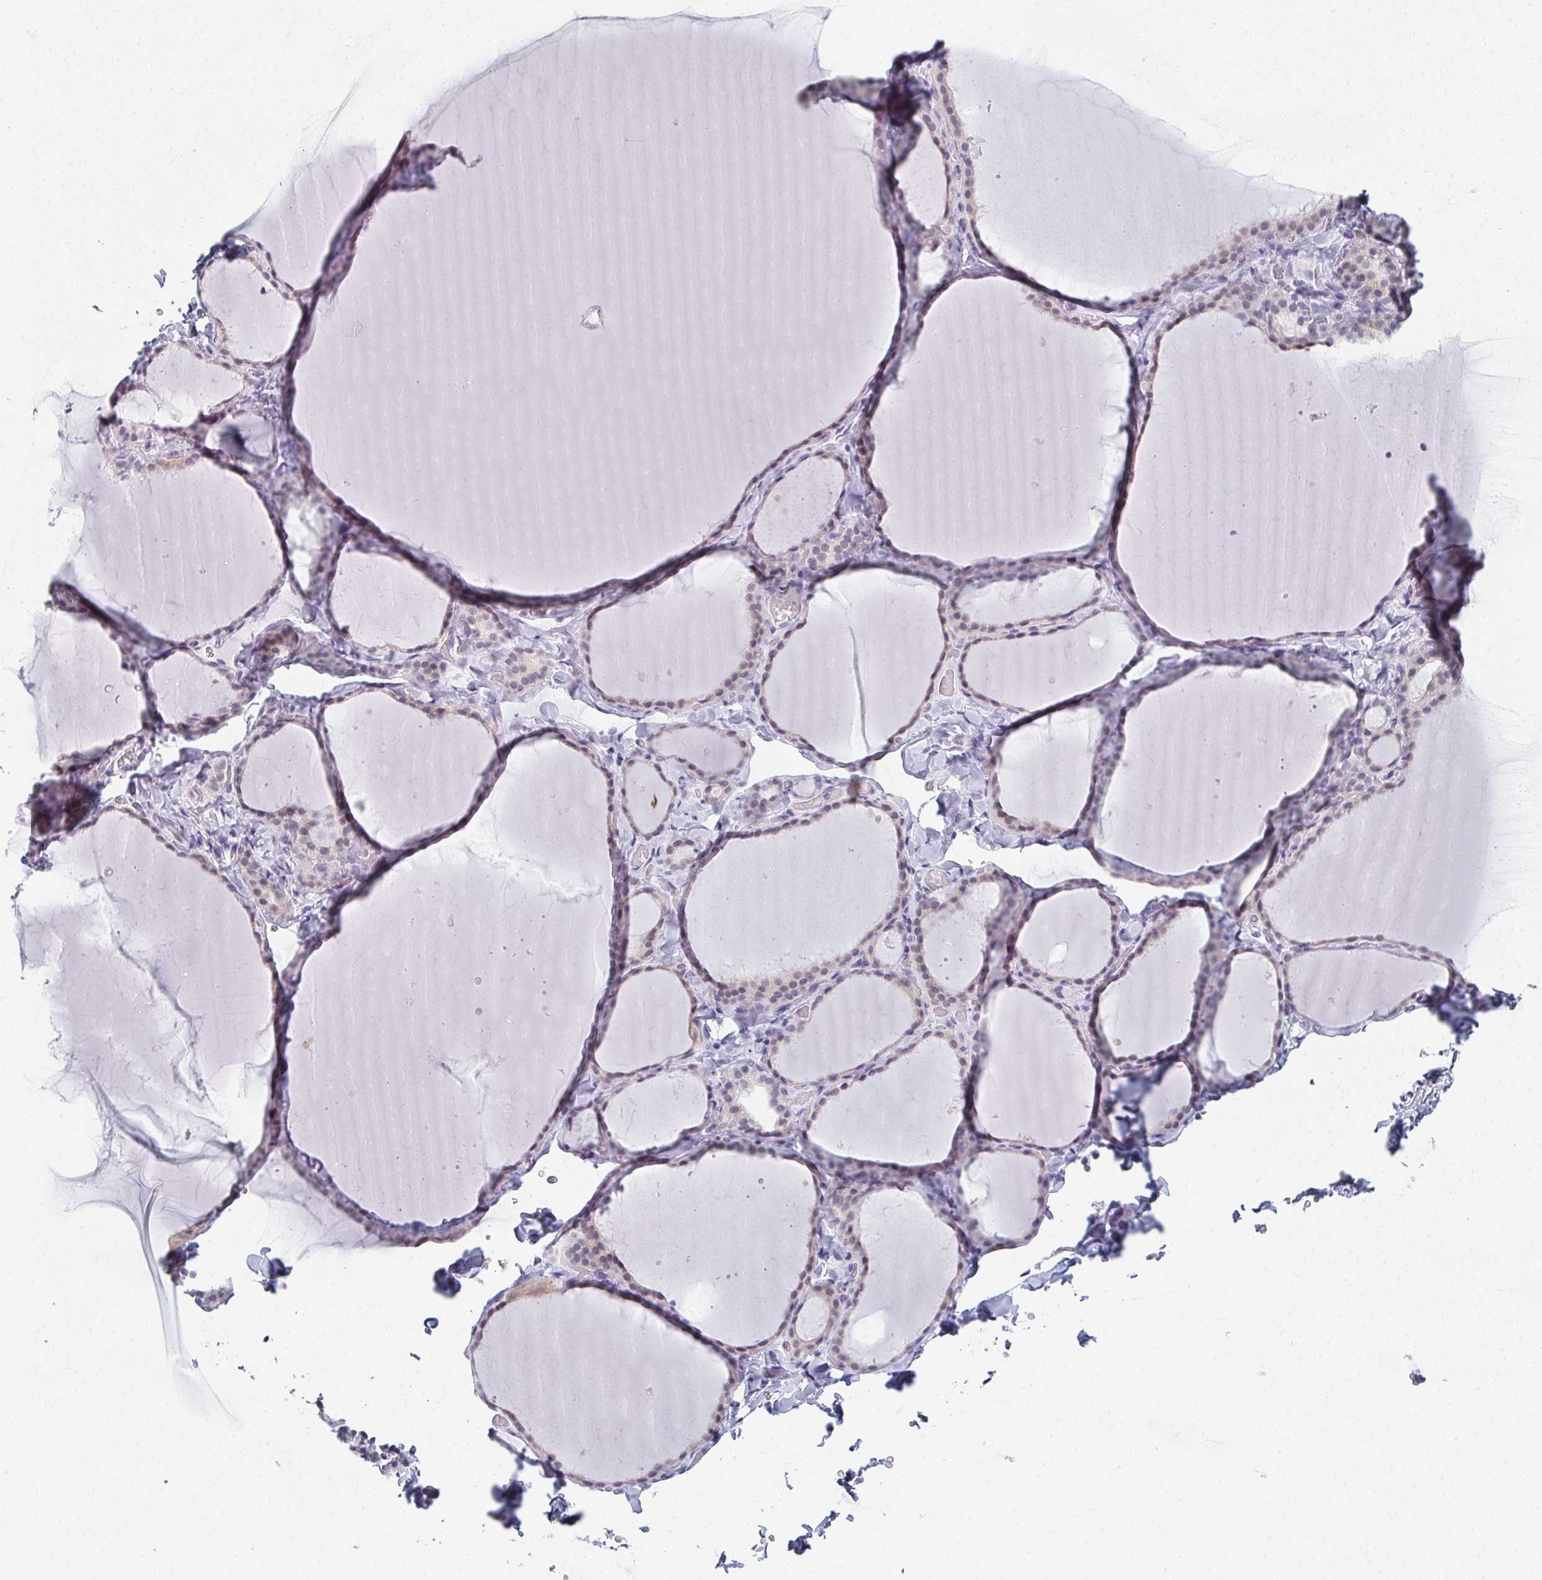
{"staining": {"intensity": "negative", "quantity": "none", "location": "none"}, "tissue": "thyroid gland", "cell_type": "Glandular cells", "image_type": "normal", "snomed": [{"axis": "morphology", "description": "Normal tissue, NOS"}, {"axis": "topography", "description": "Thyroid gland"}], "caption": "The IHC image has no significant positivity in glandular cells of thyroid gland.", "gene": "PYCR3", "patient": {"sex": "female", "age": 22}}